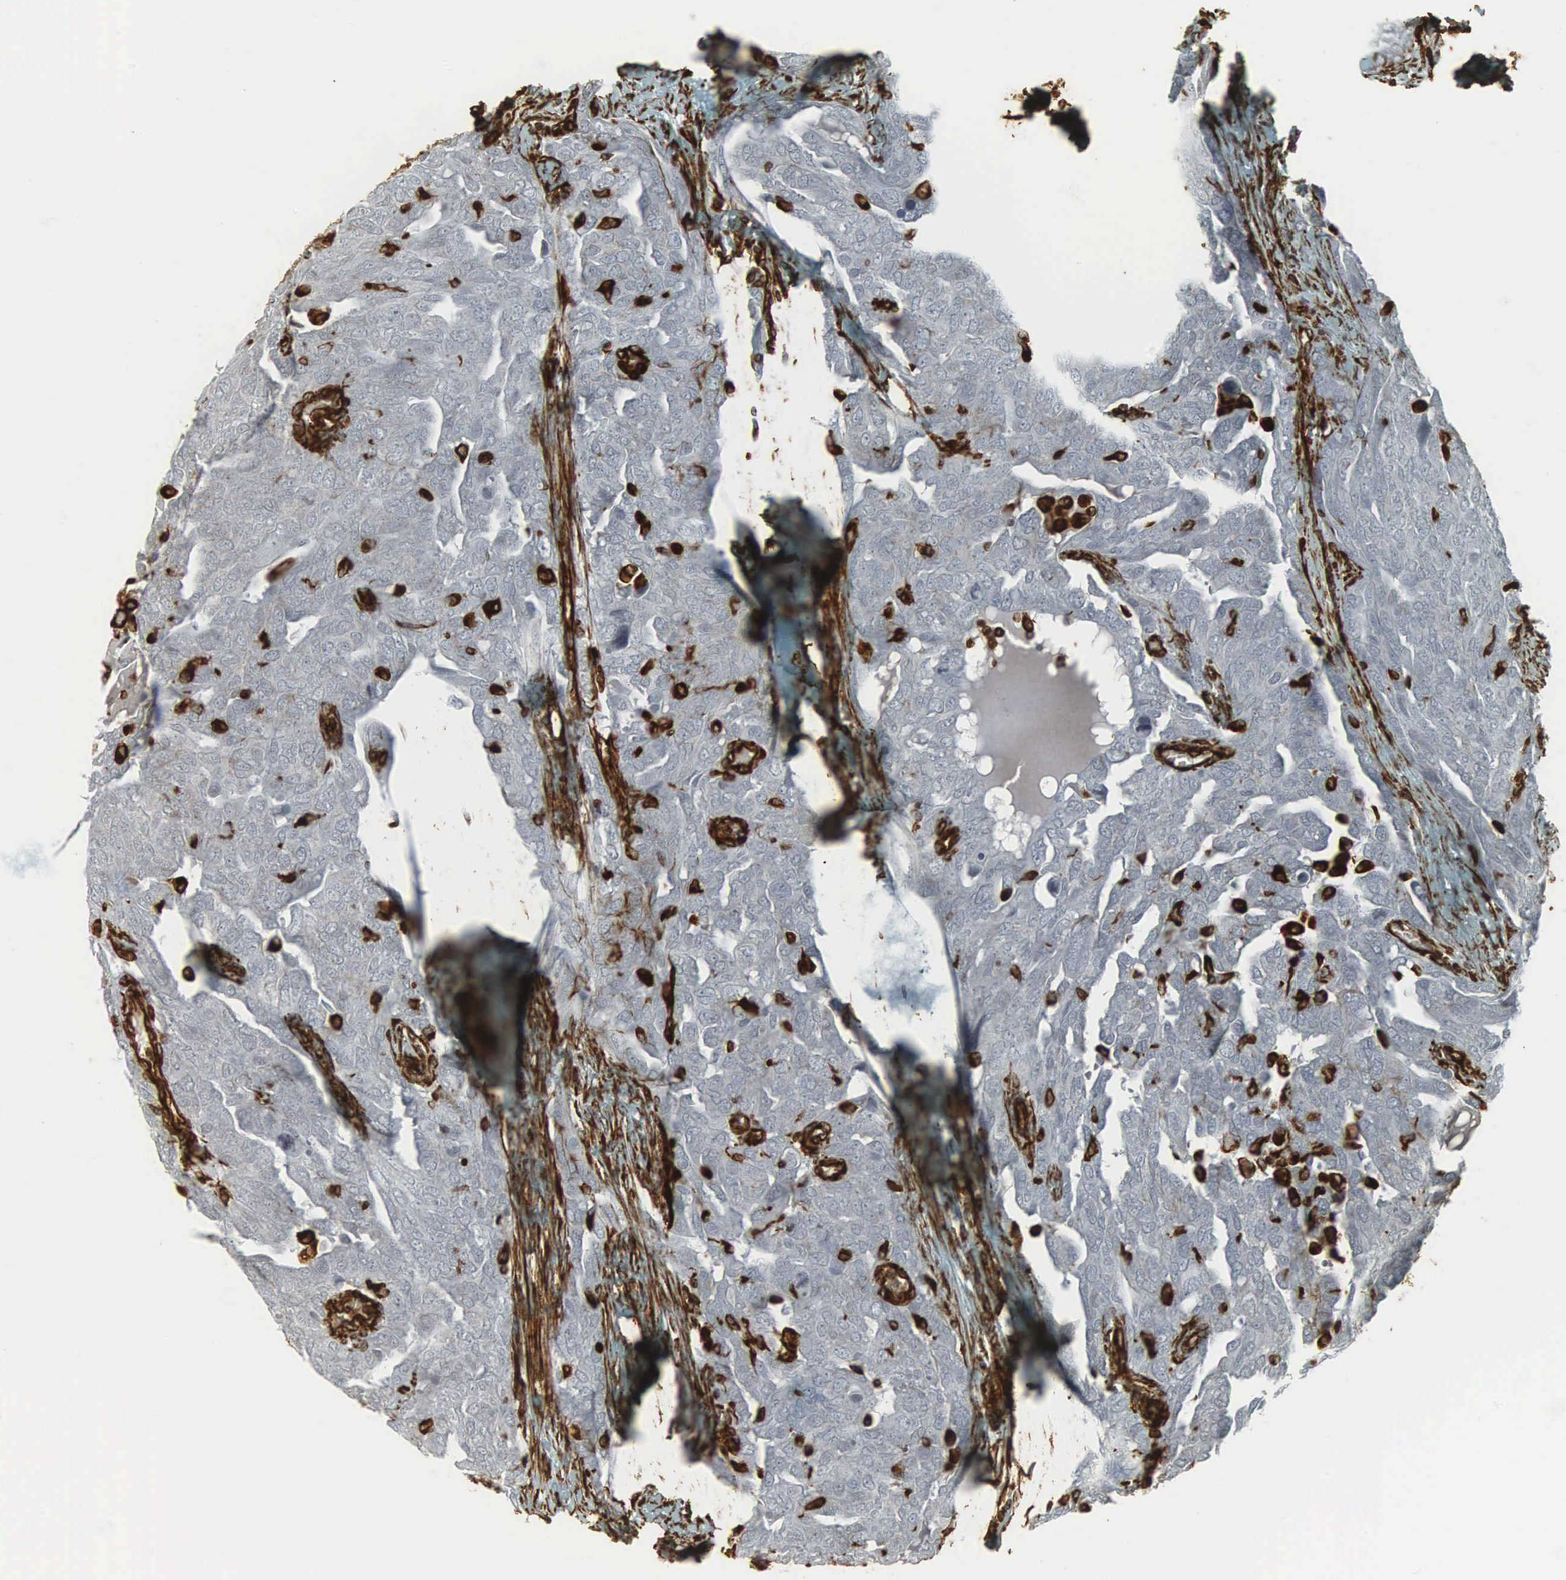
{"staining": {"intensity": "moderate", "quantity": "<25%", "location": "cytoplasmic/membranous"}, "tissue": "ovarian cancer", "cell_type": "Tumor cells", "image_type": "cancer", "snomed": [{"axis": "morphology", "description": "Cystadenocarcinoma, serous, NOS"}, {"axis": "topography", "description": "Ovary"}], "caption": "High-magnification brightfield microscopy of serous cystadenocarcinoma (ovarian) stained with DAB (brown) and counterstained with hematoxylin (blue). tumor cells exhibit moderate cytoplasmic/membranous positivity is identified in approximately<25% of cells. (DAB IHC with brightfield microscopy, high magnification).", "gene": "VIM", "patient": {"sex": "female", "age": 64}}